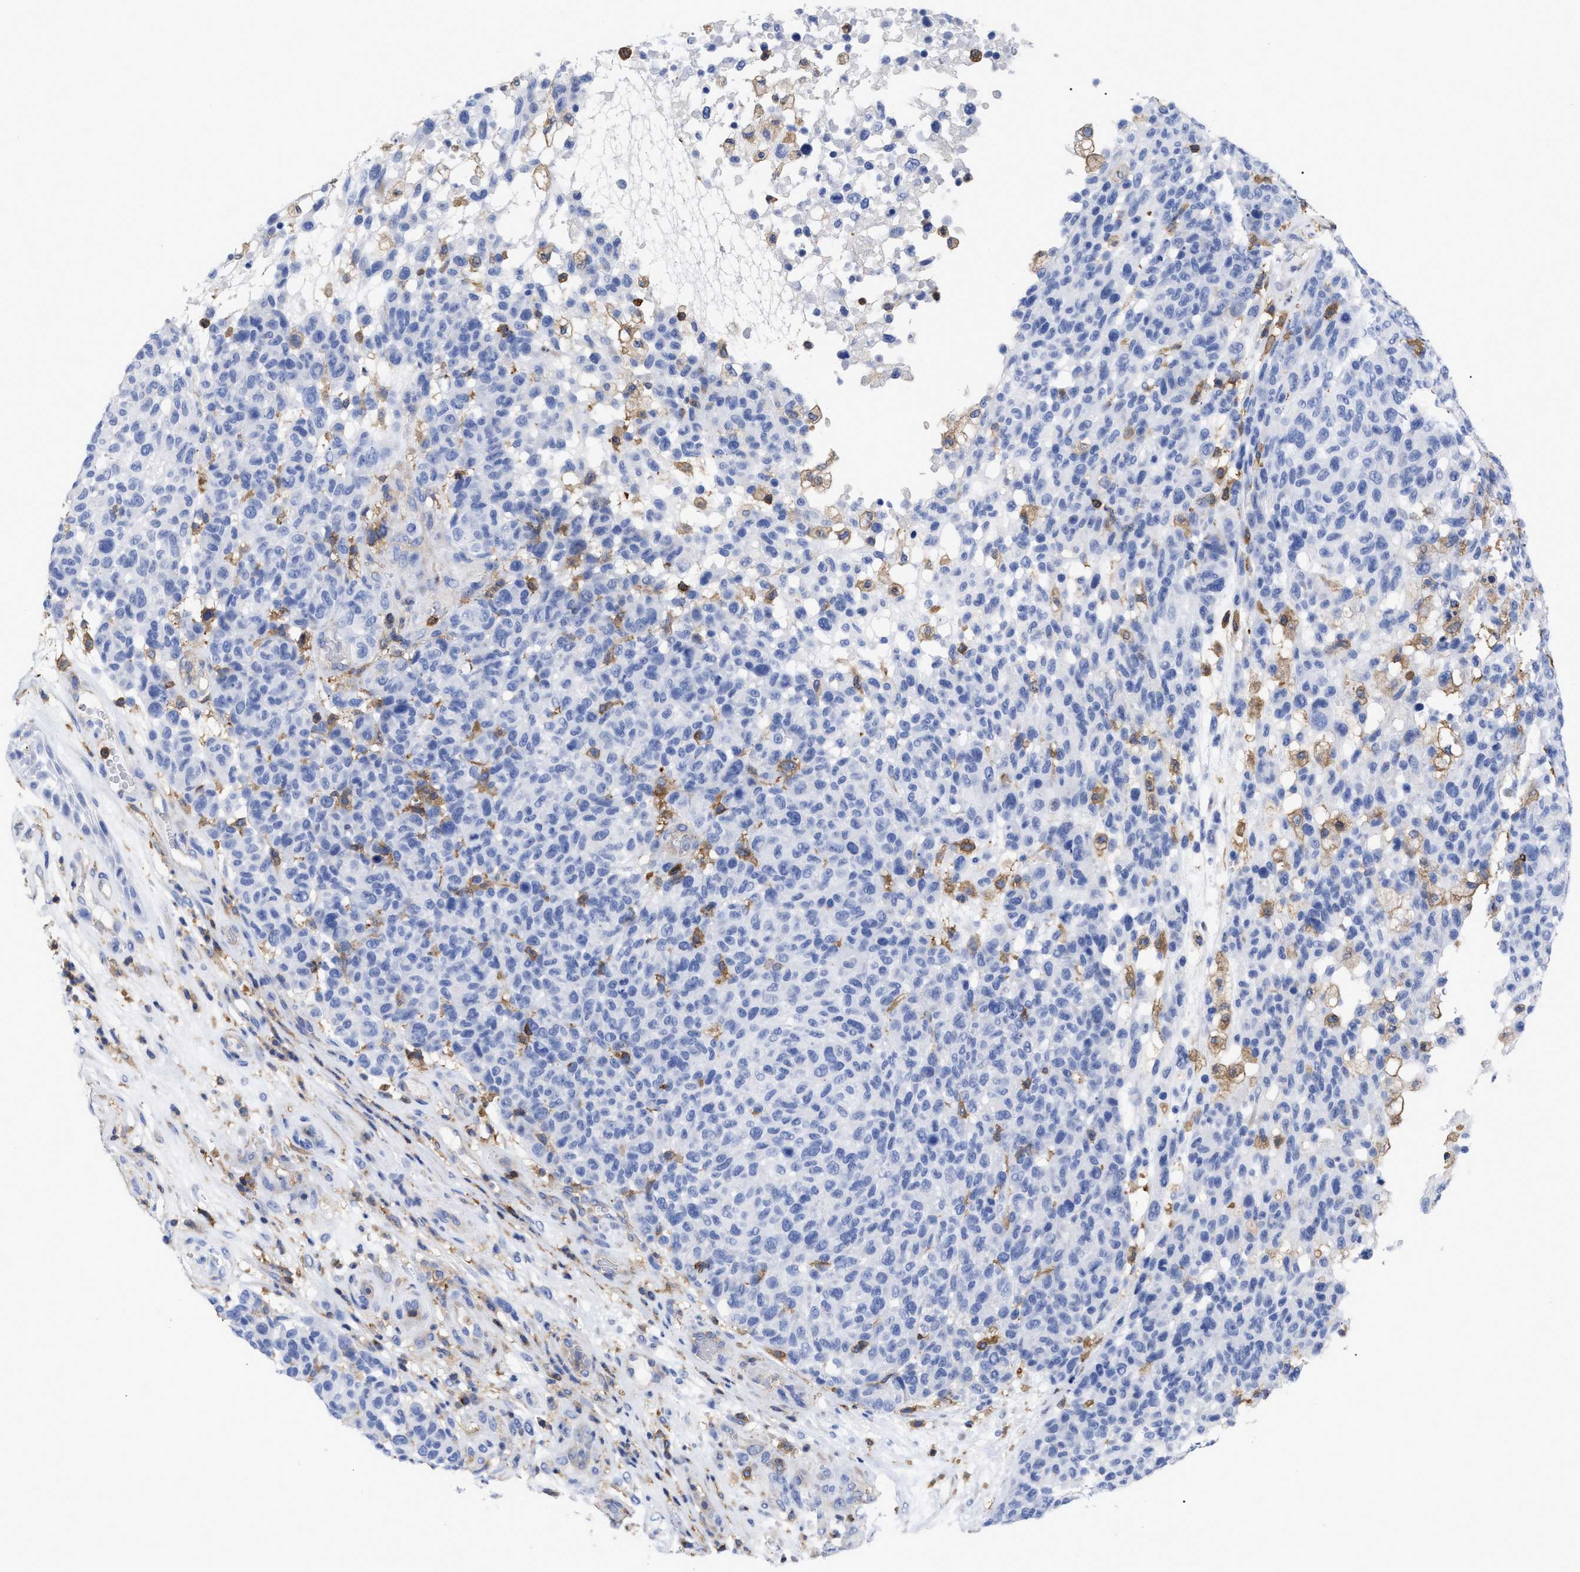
{"staining": {"intensity": "negative", "quantity": "none", "location": "none"}, "tissue": "melanoma", "cell_type": "Tumor cells", "image_type": "cancer", "snomed": [{"axis": "morphology", "description": "Malignant melanoma, NOS"}, {"axis": "topography", "description": "Skin"}], "caption": "A high-resolution micrograph shows immunohistochemistry staining of melanoma, which displays no significant expression in tumor cells.", "gene": "HCLS1", "patient": {"sex": "male", "age": 59}}